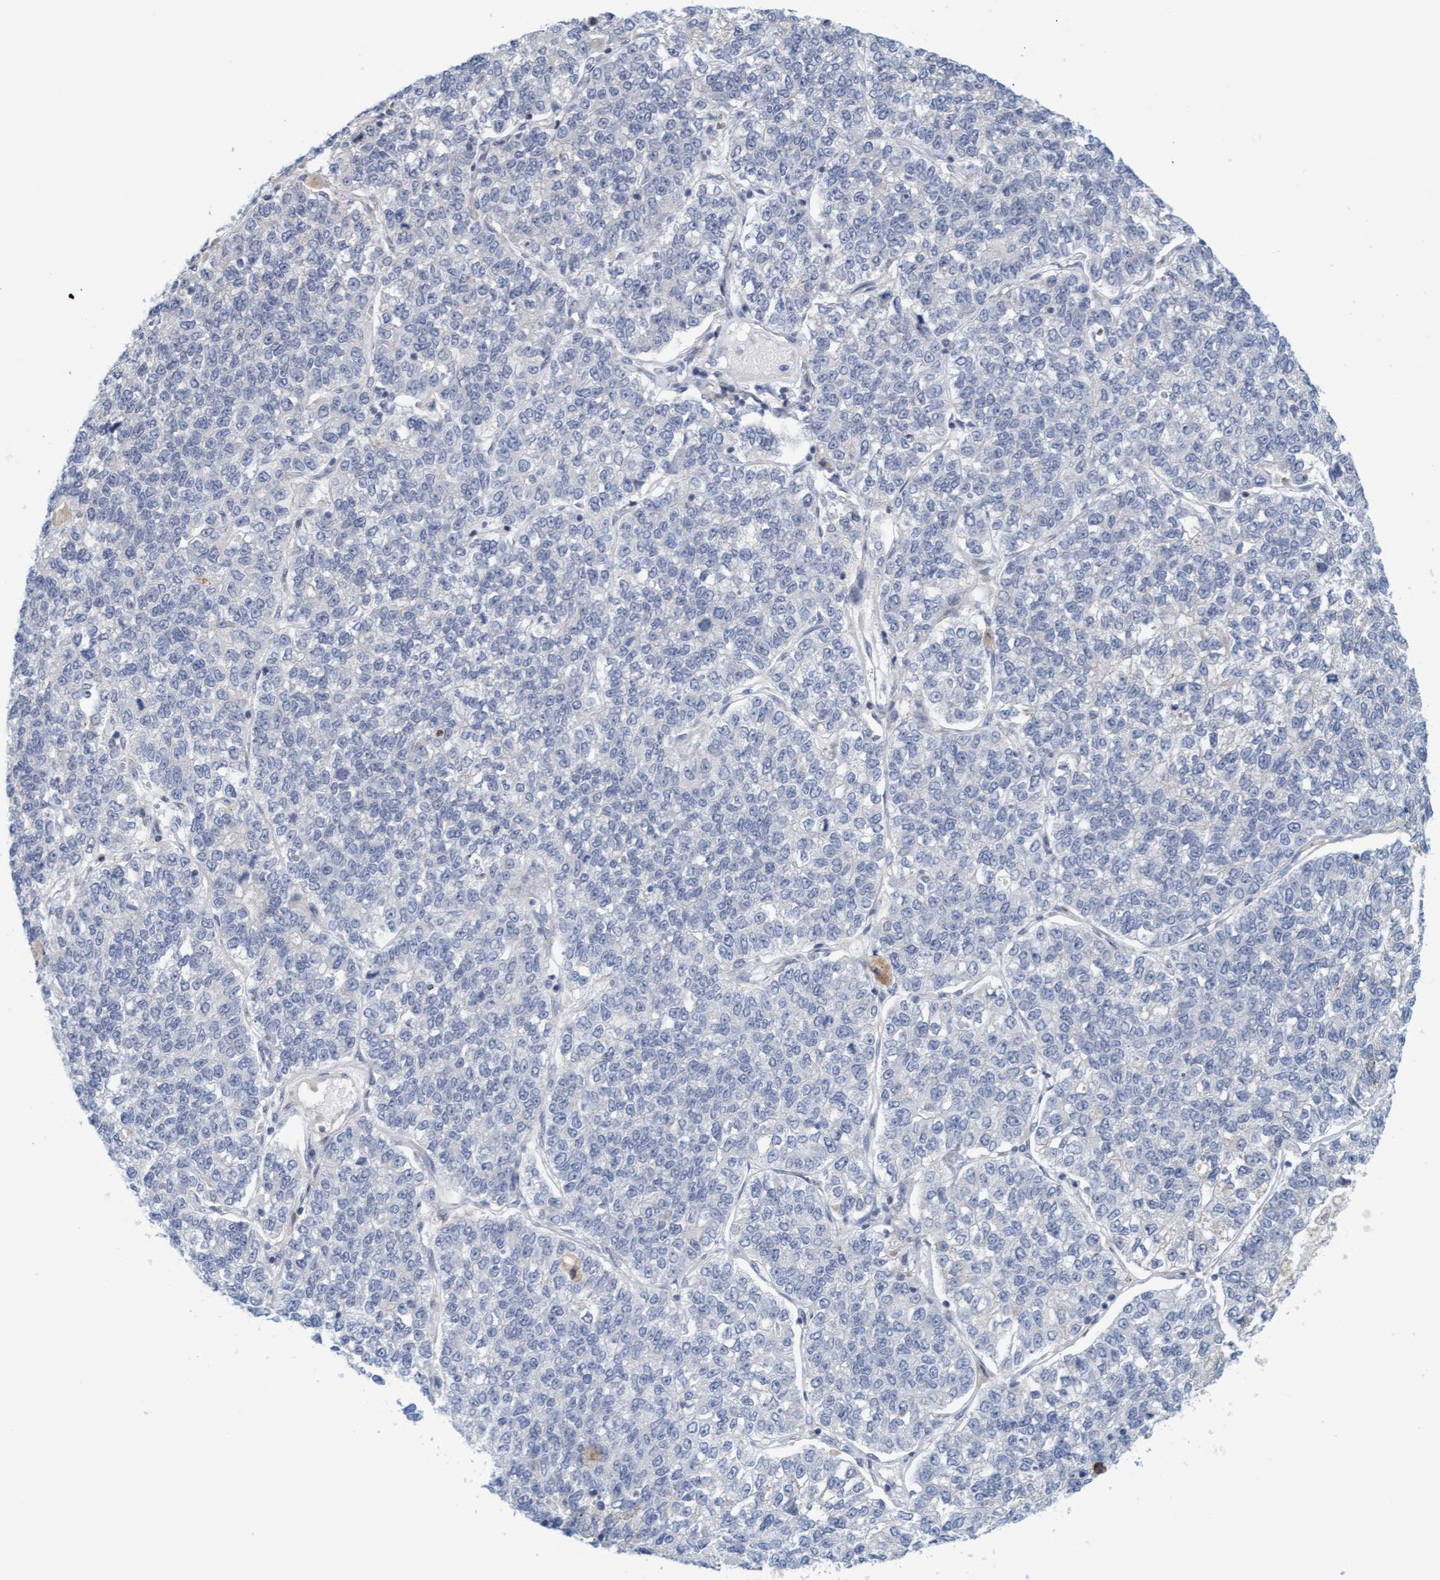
{"staining": {"intensity": "negative", "quantity": "none", "location": "none"}, "tissue": "lung cancer", "cell_type": "Tumor cells", "image_type": "cancer", "snomed": [{"axis": "morphology", "description": "Adenocarcinoma, NOS"}, {"axis": "topography", "description": "Lung"}], "caption": "This is an immunohistochemistry (IHC) image of adenocarcinoma (lung). There is no positivity in tumor cells.", "gene": "ZC3H3", "patient": {"sex": "male", "age": 49}}